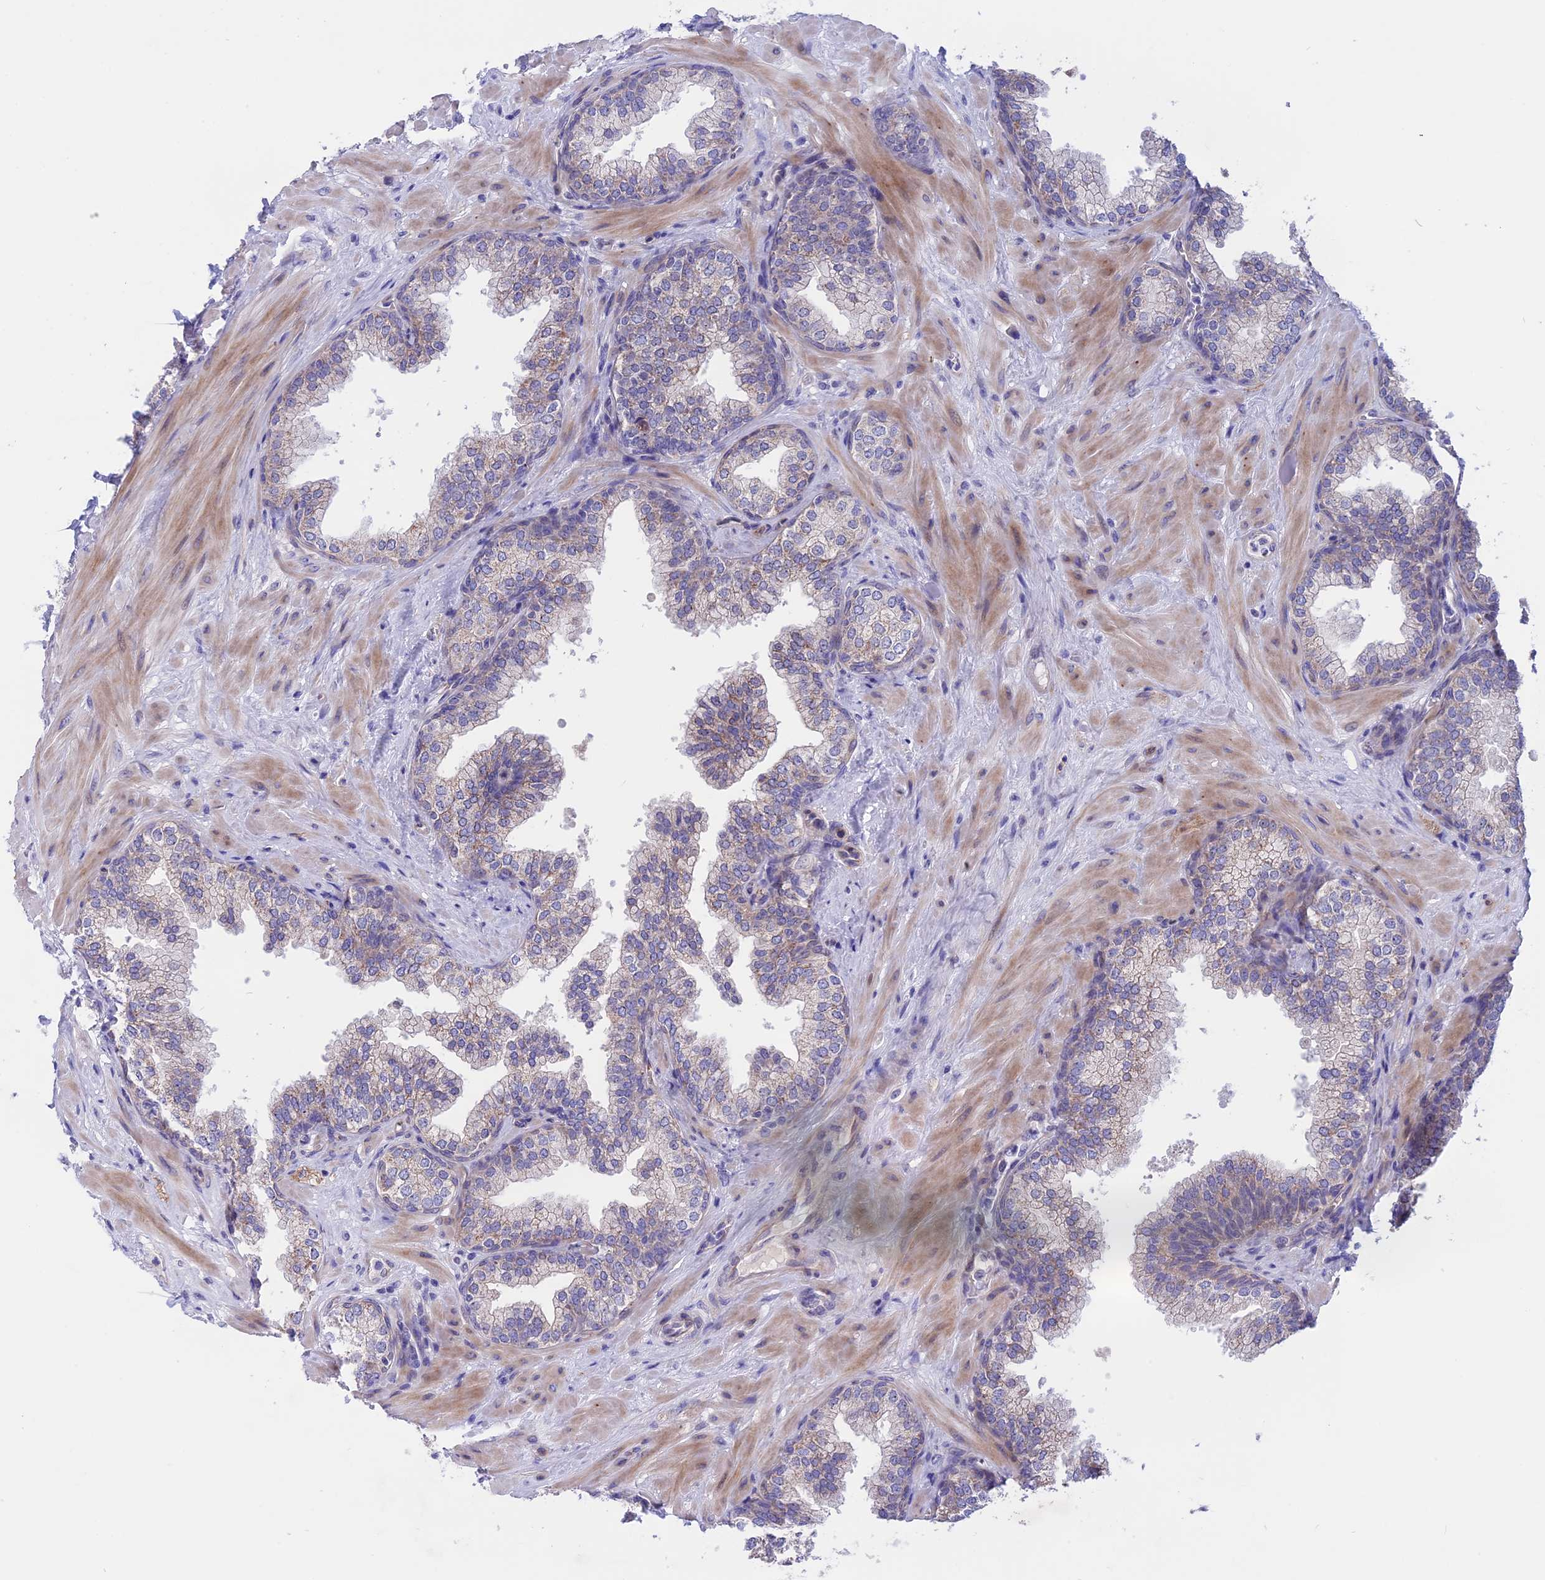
{"staining": {"intensity": "weak", "quantity": "<25%", "location": "cytoplasmic/membranous"}, "tissue": "prostate", "cell_type": "Glandular cells", "image_type": "normal", "snomed": [{"axis": "morphology", "description": "Normal tissue, NOS"}, {"axis": "topography", "description": "Prostate"}], "caption": "Glandular cells show no significant staining in normal prostate. (DAB IHC with hematoxylin counter stain).", "gene": "TMEM138", "patient": {"sex": "male", "age": 60}}